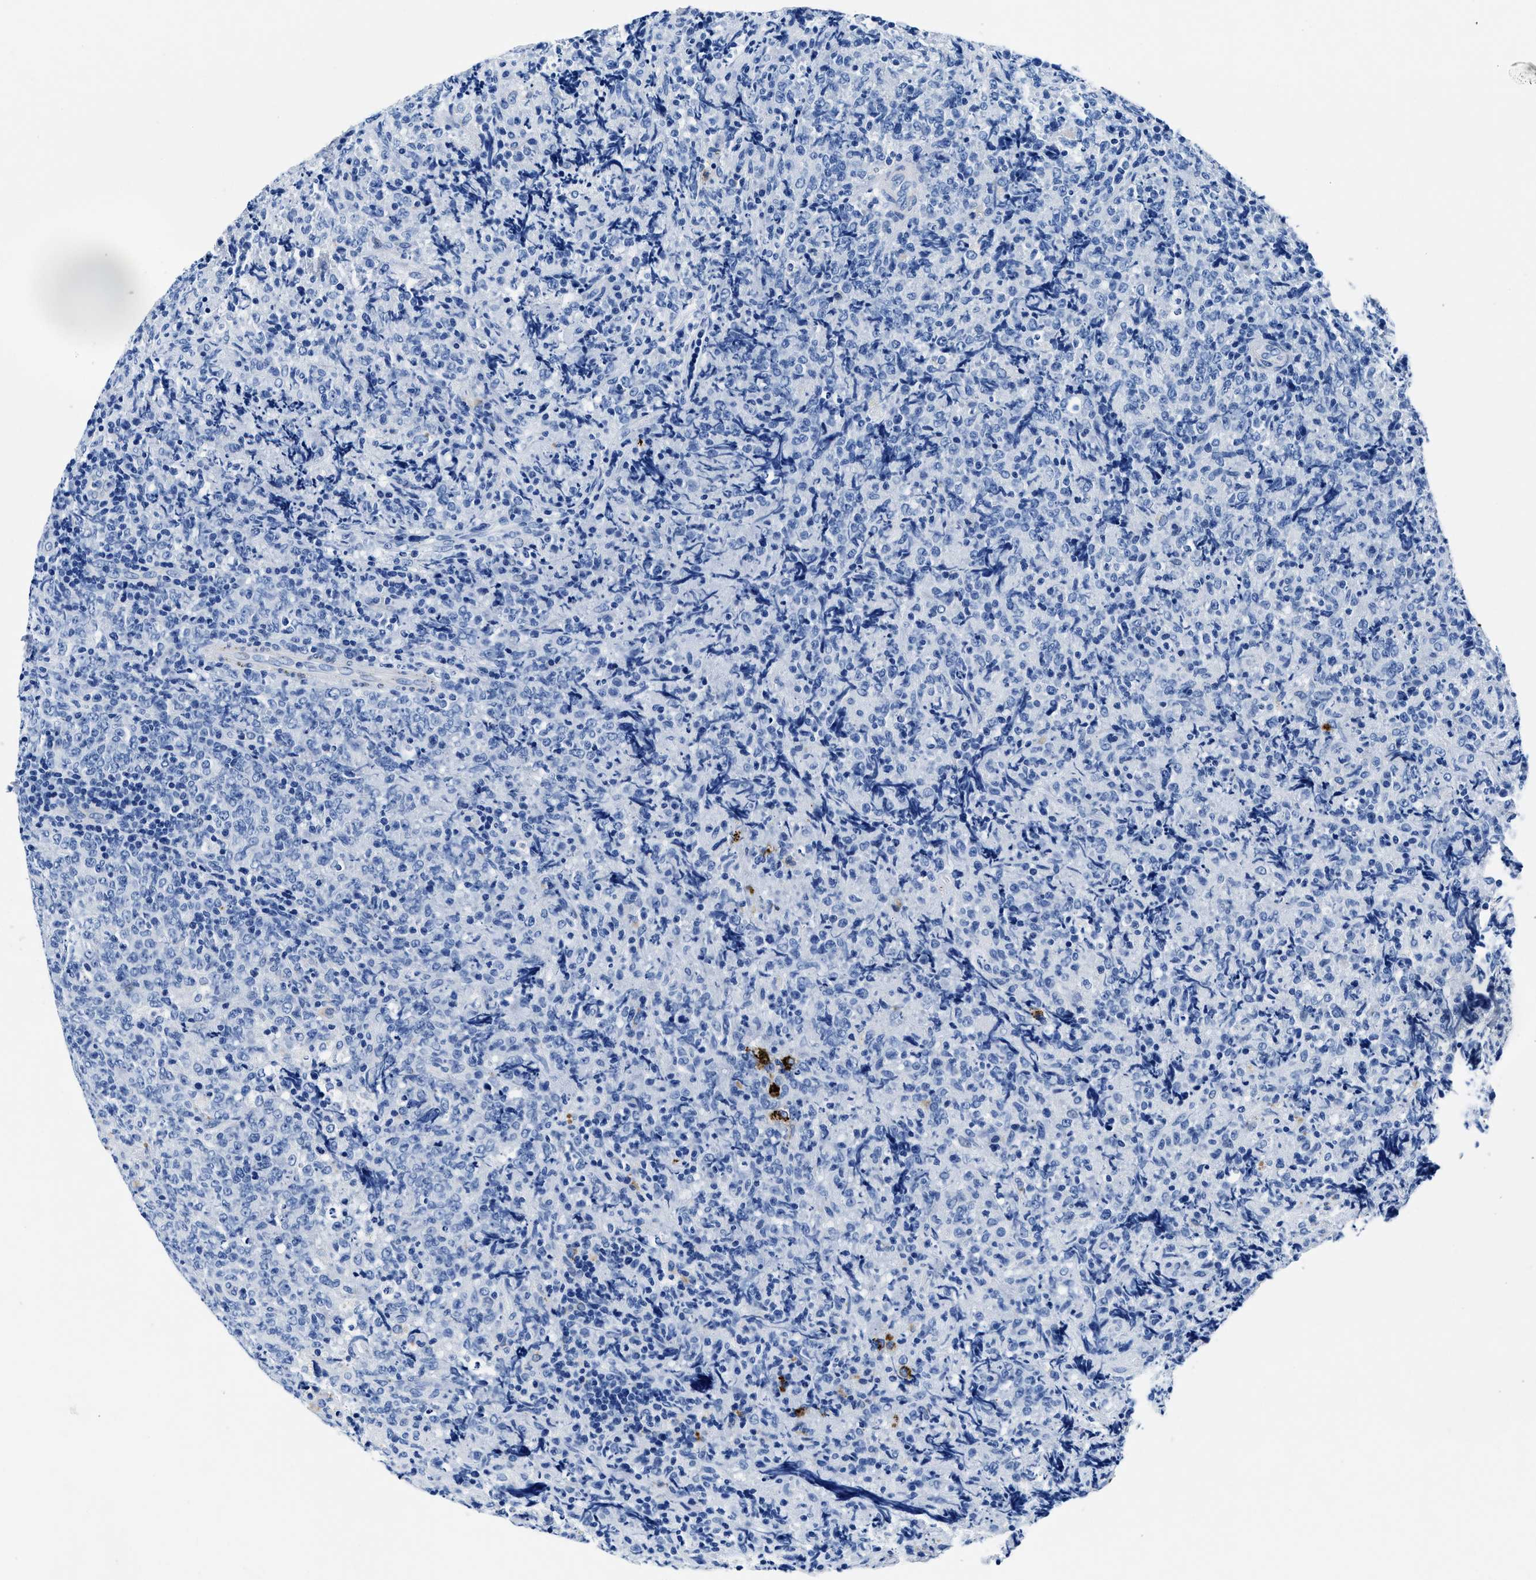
{"staining": {"intensity": "negative", "quantity": "none", "location": "none"}, "tissue": "lymphoma", "cell_type": "Tumor cells", "image_type": "cancer", "snomed": [{"axis": "morphology", "description": "Malignant lymphoma, non-Hodgkin's type, High grade"}, {"axis": "topography", "description": "Tonsil"}], "caption": "The micrograph exhibits no staining of tumor cells in malignant lymphoma, non-Hodgkin's type (high-grade).", "gene": "OR14K1", "patient": {"sex": "female", "age": 36}}